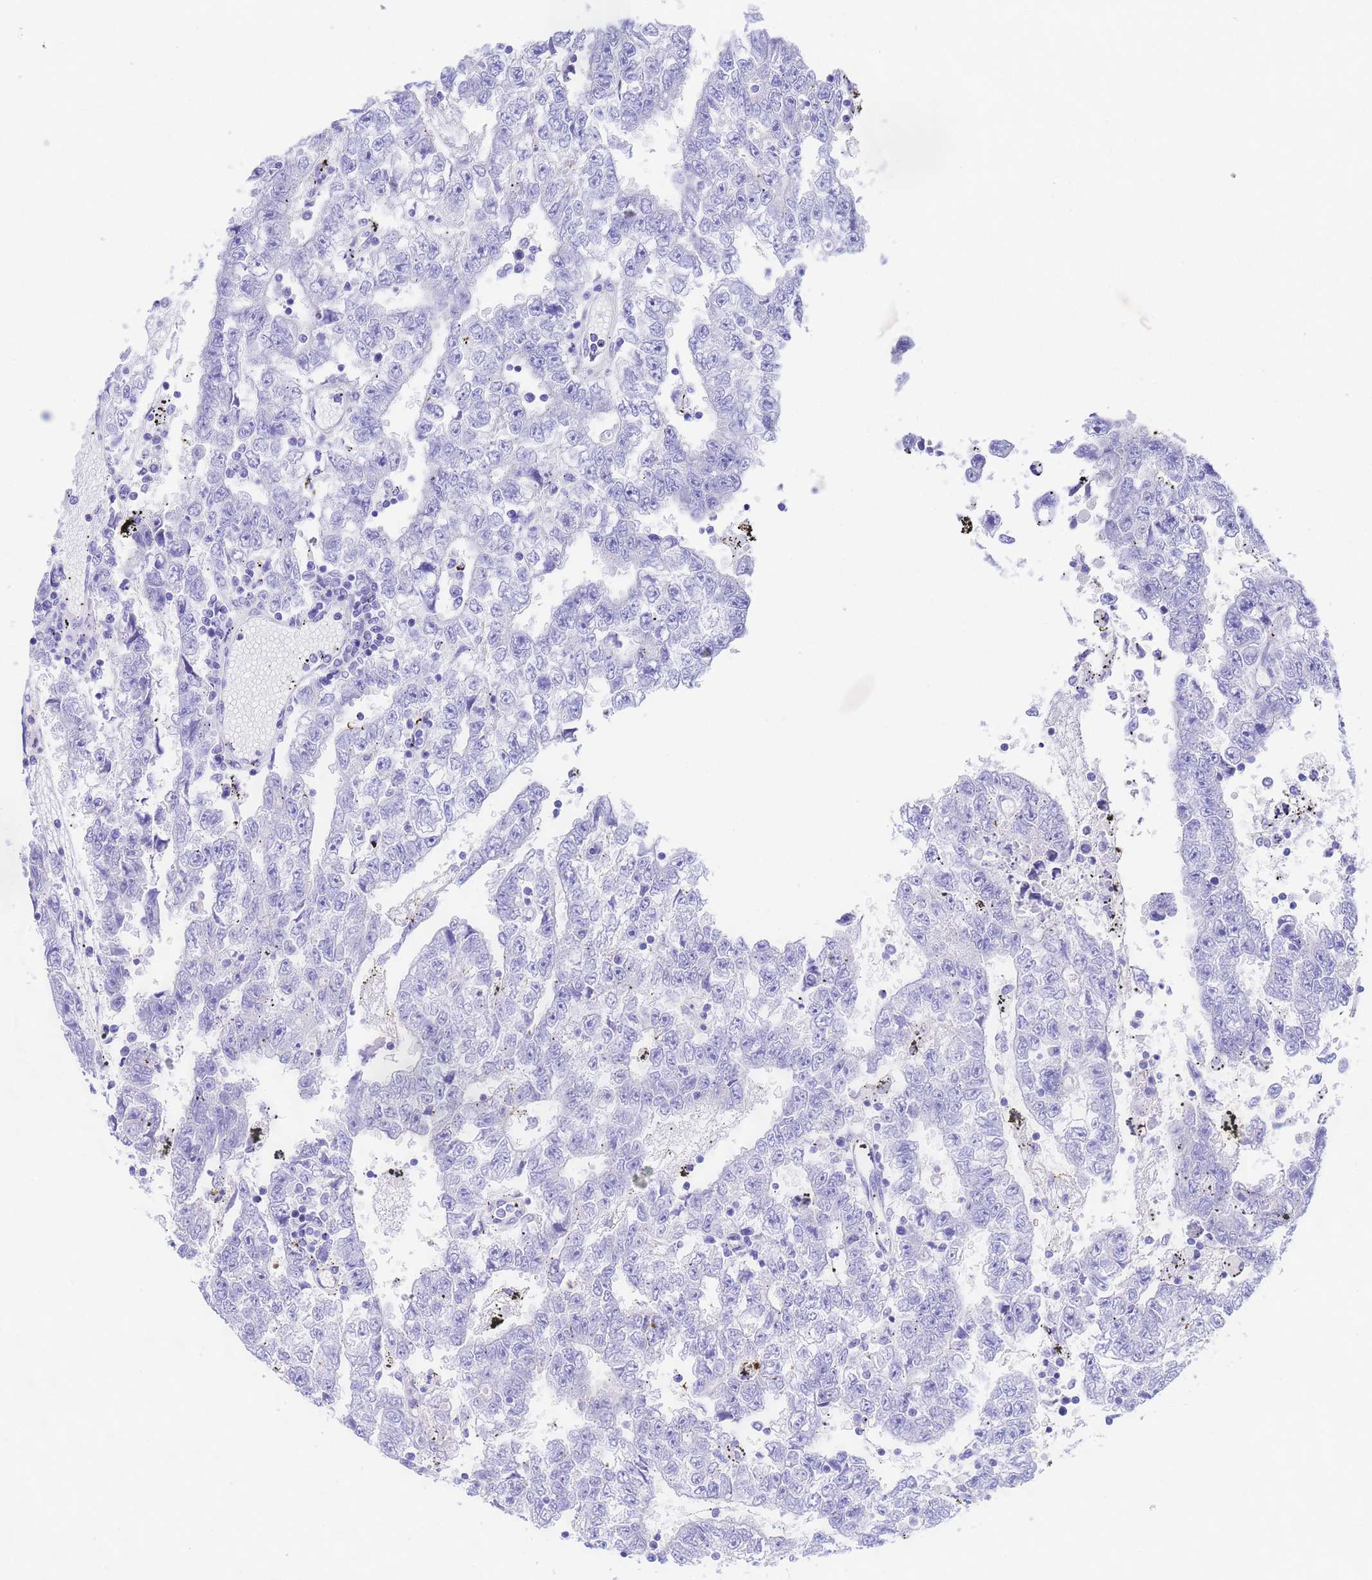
{"staining": {"intensity": "negative", "quantity": "none", "location": "none"}, "tissue": "testis cancer", "cell_type": "Tumor cells", "image_type": "cancer", "snomed": [{"axis": "morphology", "description": "Carcinoma, Embryonal, NOS"}, {"axis": "topography", "description": "Testis"}], "caption": "DAB immunohistochemical staining of human testis embryonal carcinoma demonstrates no significant positivity in tumor cells. (Stains: DAB (3,3'-diaminobenzidine) IHC with hematoxylin counter stain, Microscopy: brightfield microscopy at high magnification).", "gene": "USP38", "patient": {"sex": "male", "age": 25}}